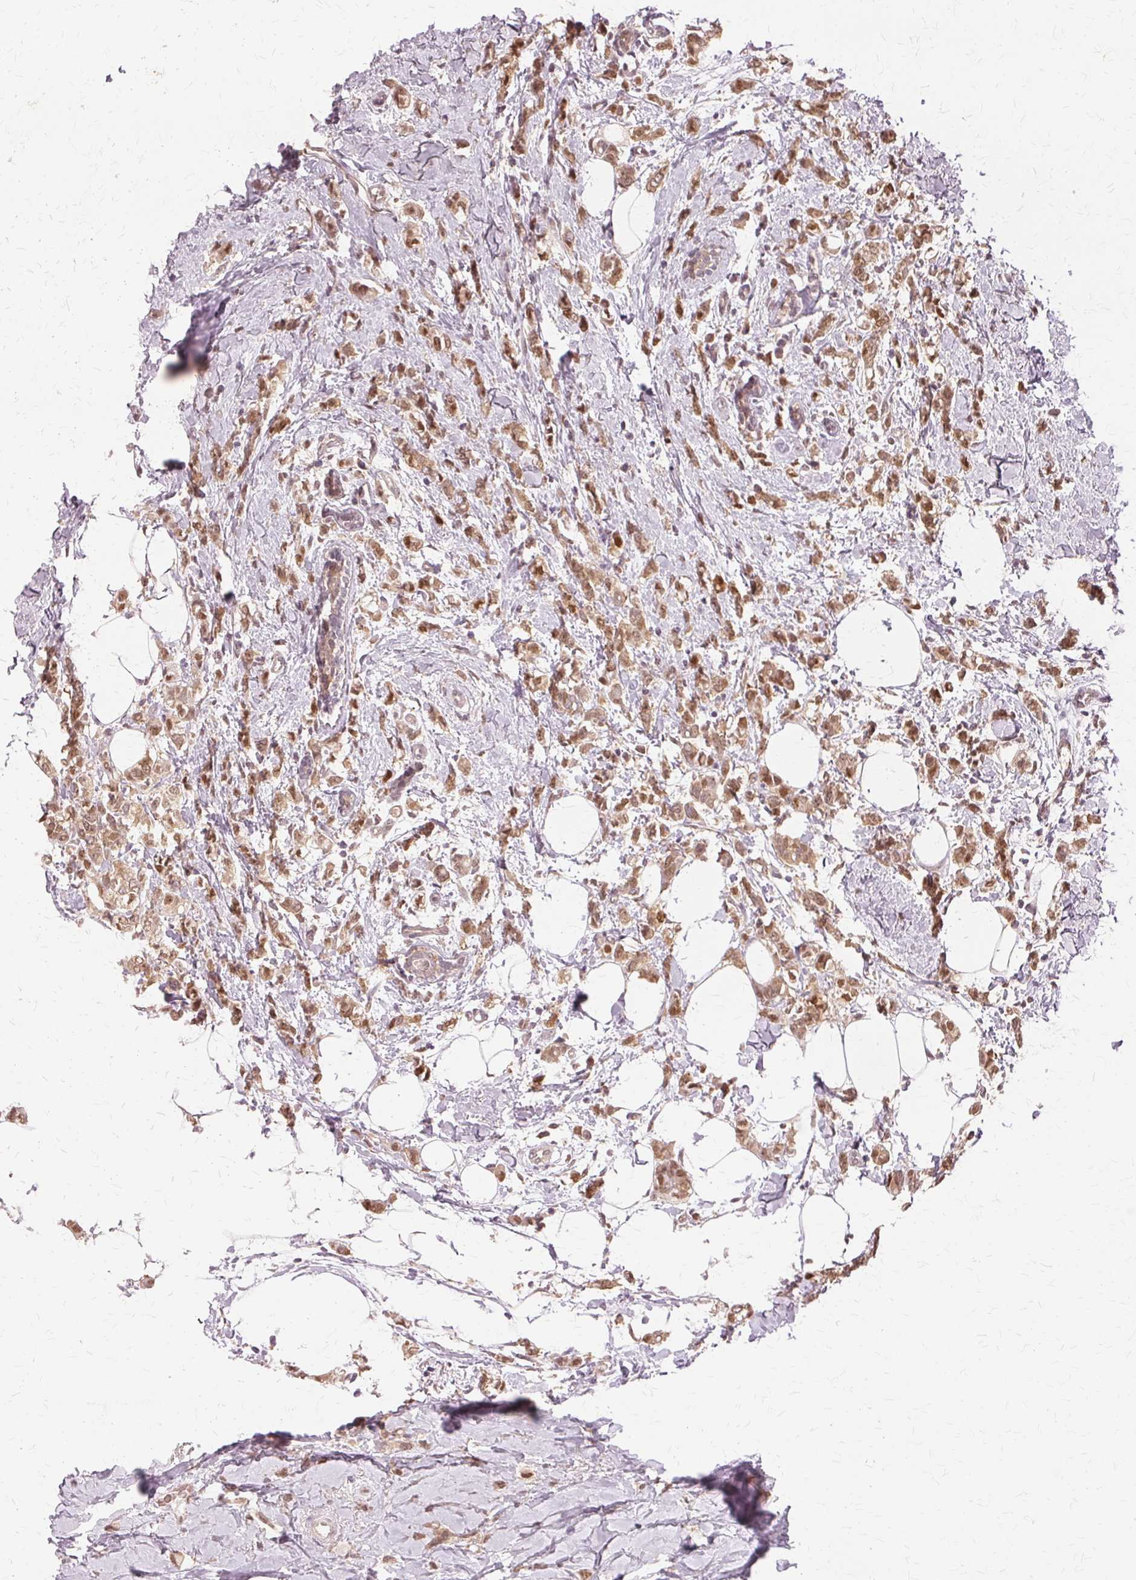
{"staining": {"intensity": "moderate", "quantity": ">75%", "location": "cytoplasmic/membranous,nuclear"}, "tissue": "breast cancer", "cell_type": "Tumor cells", "image_type": "cancer", "snomed": [{"axis": "morphology", "description": "Duct carcinoma"}, {"axis": "topography", "description": "Breast"}], "caption": "Breast cancer (intraductal carcinoma) stained with DAB immunohistochemistry (IHC) exhibits medium levels of moderate cytoplasmic/membranous and nuclear expression in approximately >75% of tumor cells.", "gene": "PRMT5", "patient": {"sex": "female", "age": 40}}